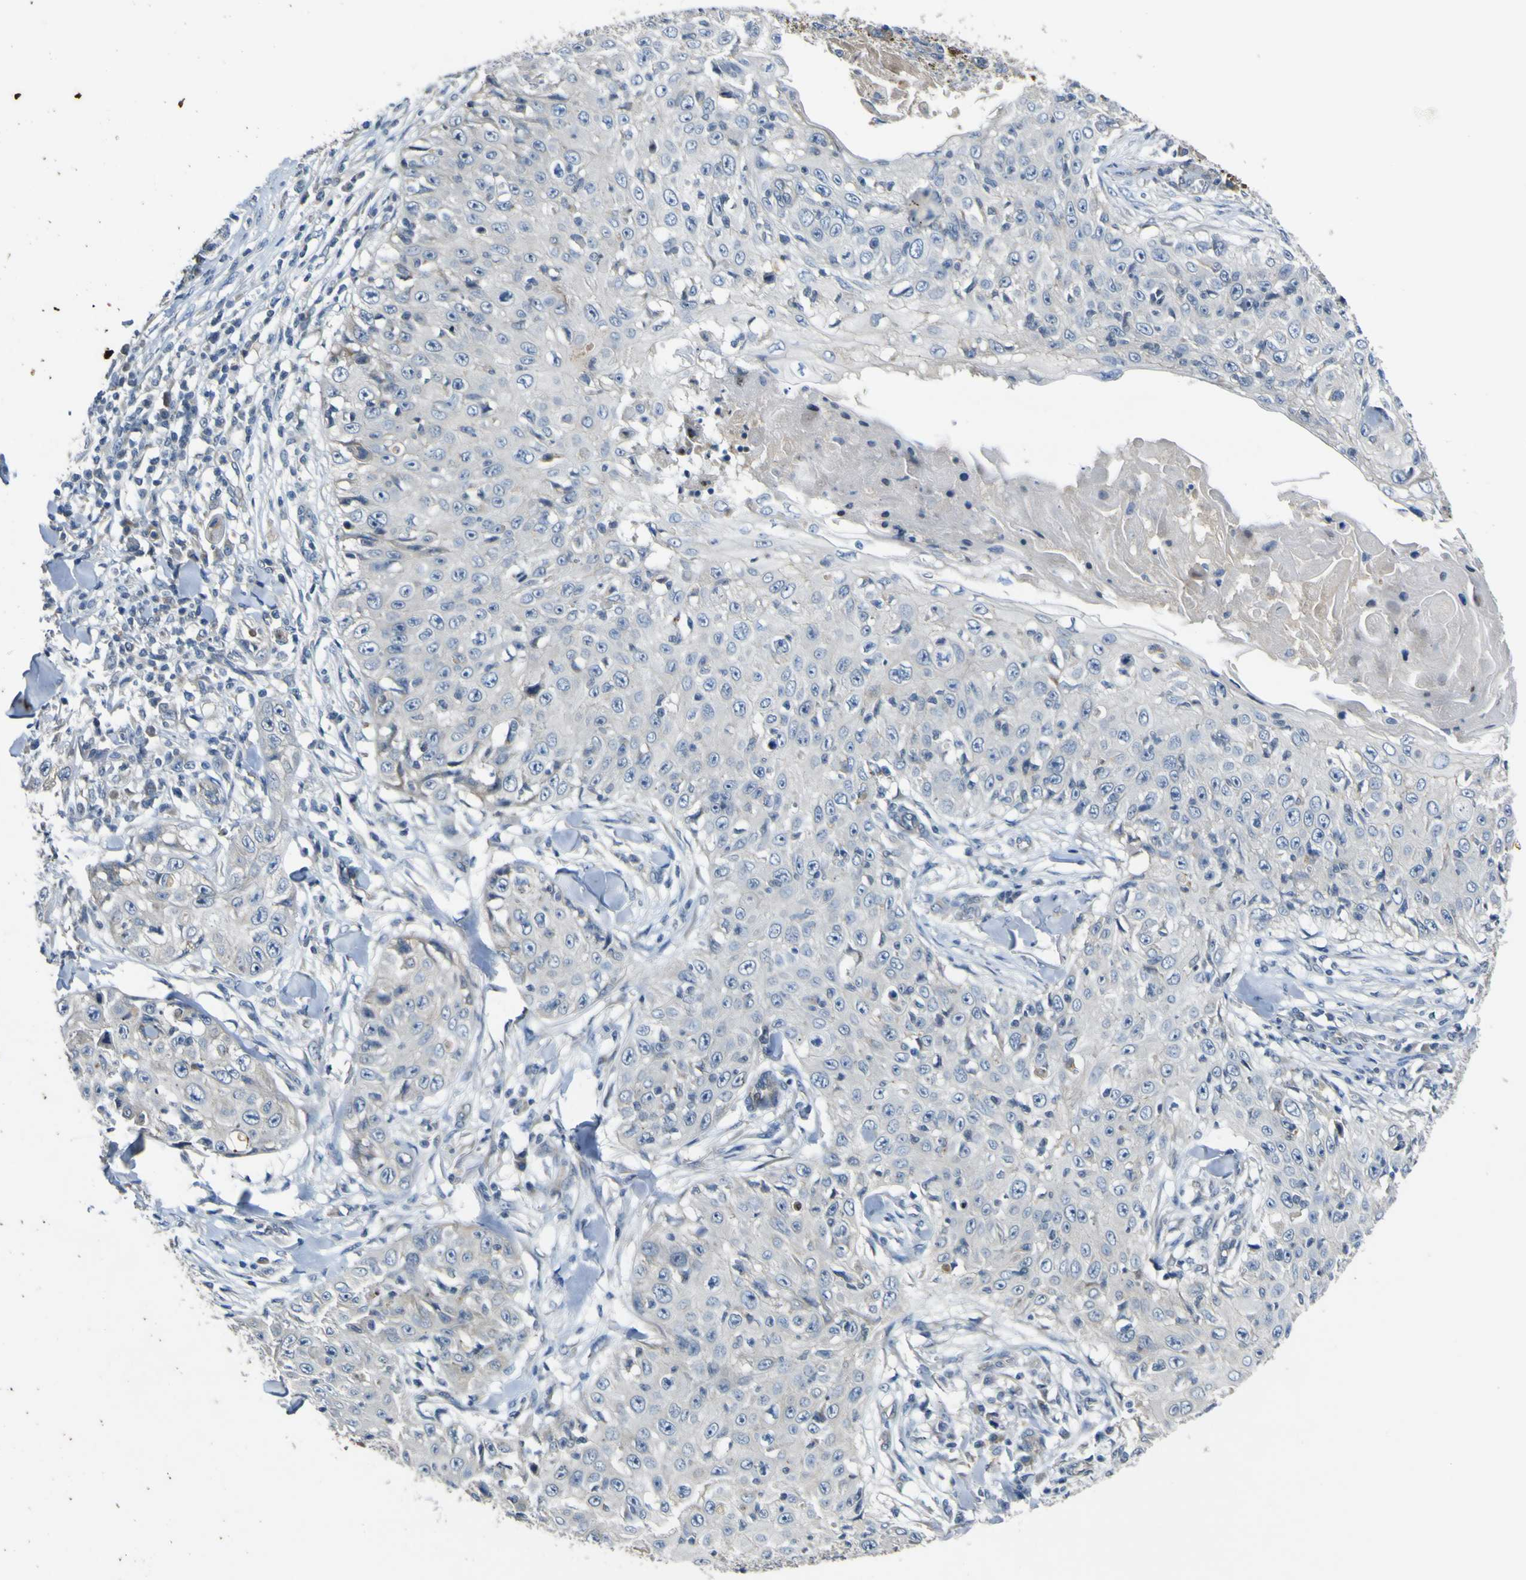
{"staining": {"intensity": "negative", "quantity": "none", "location": "none"}, "tissue": "skin cancer", "cell_type": "Tumor cells", "image_type": "cancer", "snomed": [{"axis": "morphology", "description": "Squamous cell carcinoma, NOS"}, {"axis": "topography", "description": "Skin"}], "caption": "Skin cancer (squamous cell carcinoma) was stained to show a protein in brown. There is no significant staining in tumor cells. (DAB immunohistochemistry (IHC) with hematoxylin counter stain).", "gene": "LDLR", "patient": {"sex": "male", "age": 86}}